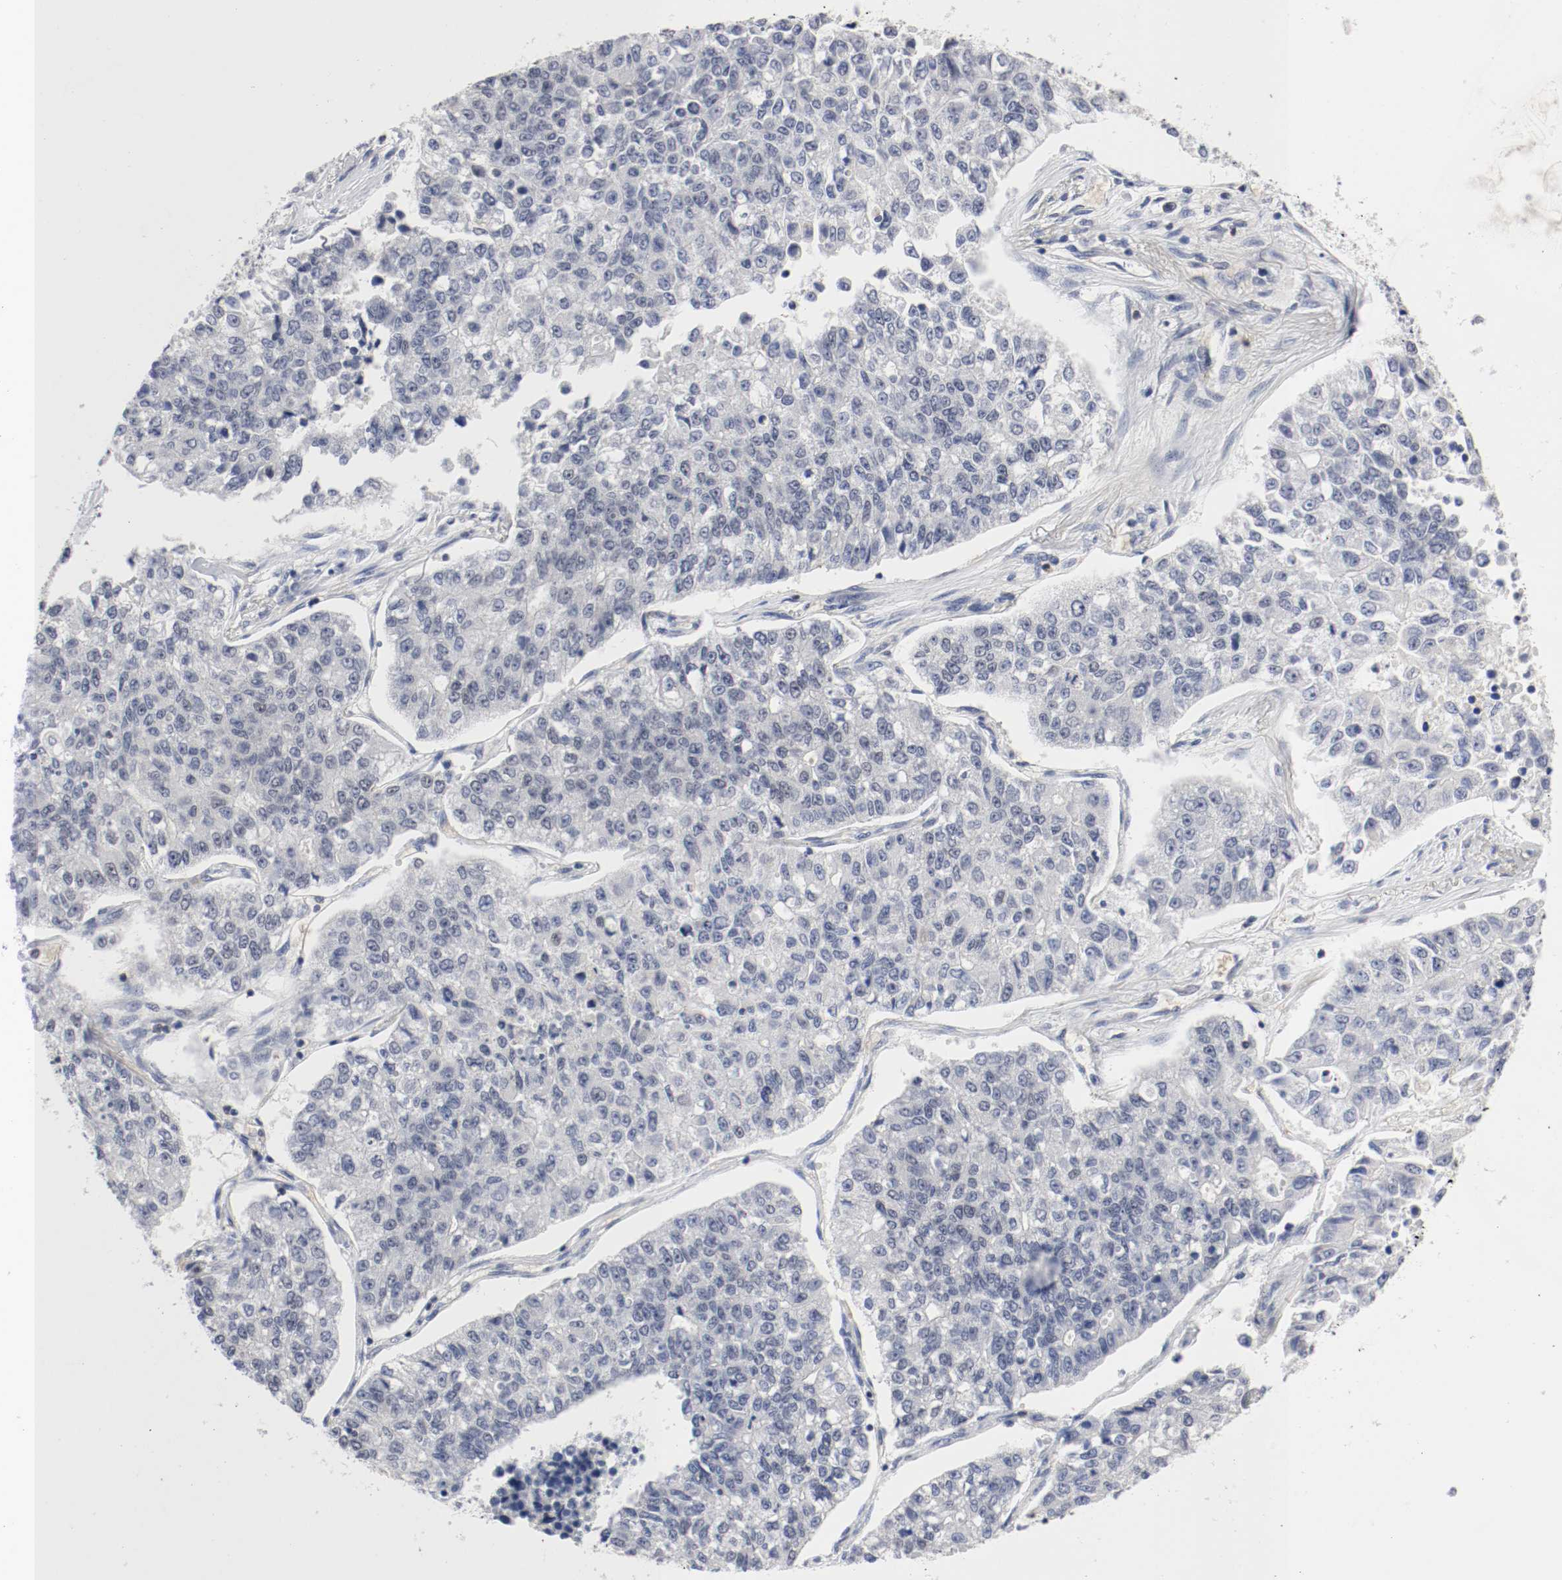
{"staining": {"intensity": "negative", "quantity": "none", "location": "none"}, "tissue": "lung cancer", "cell_type": "Tumor cells", "image_type": "cancer", "snomed": [{"axis": "morphology", "description": "Adenocarcinoma, NOS"}, {"axis": "topography", "description": "Lung"}], "caption": "Protein analysis of lung adenocarcinoma shows no significant staining in tumor cells.", "gene": "JUND", "patient": {"sex": "male", "age": 49}}